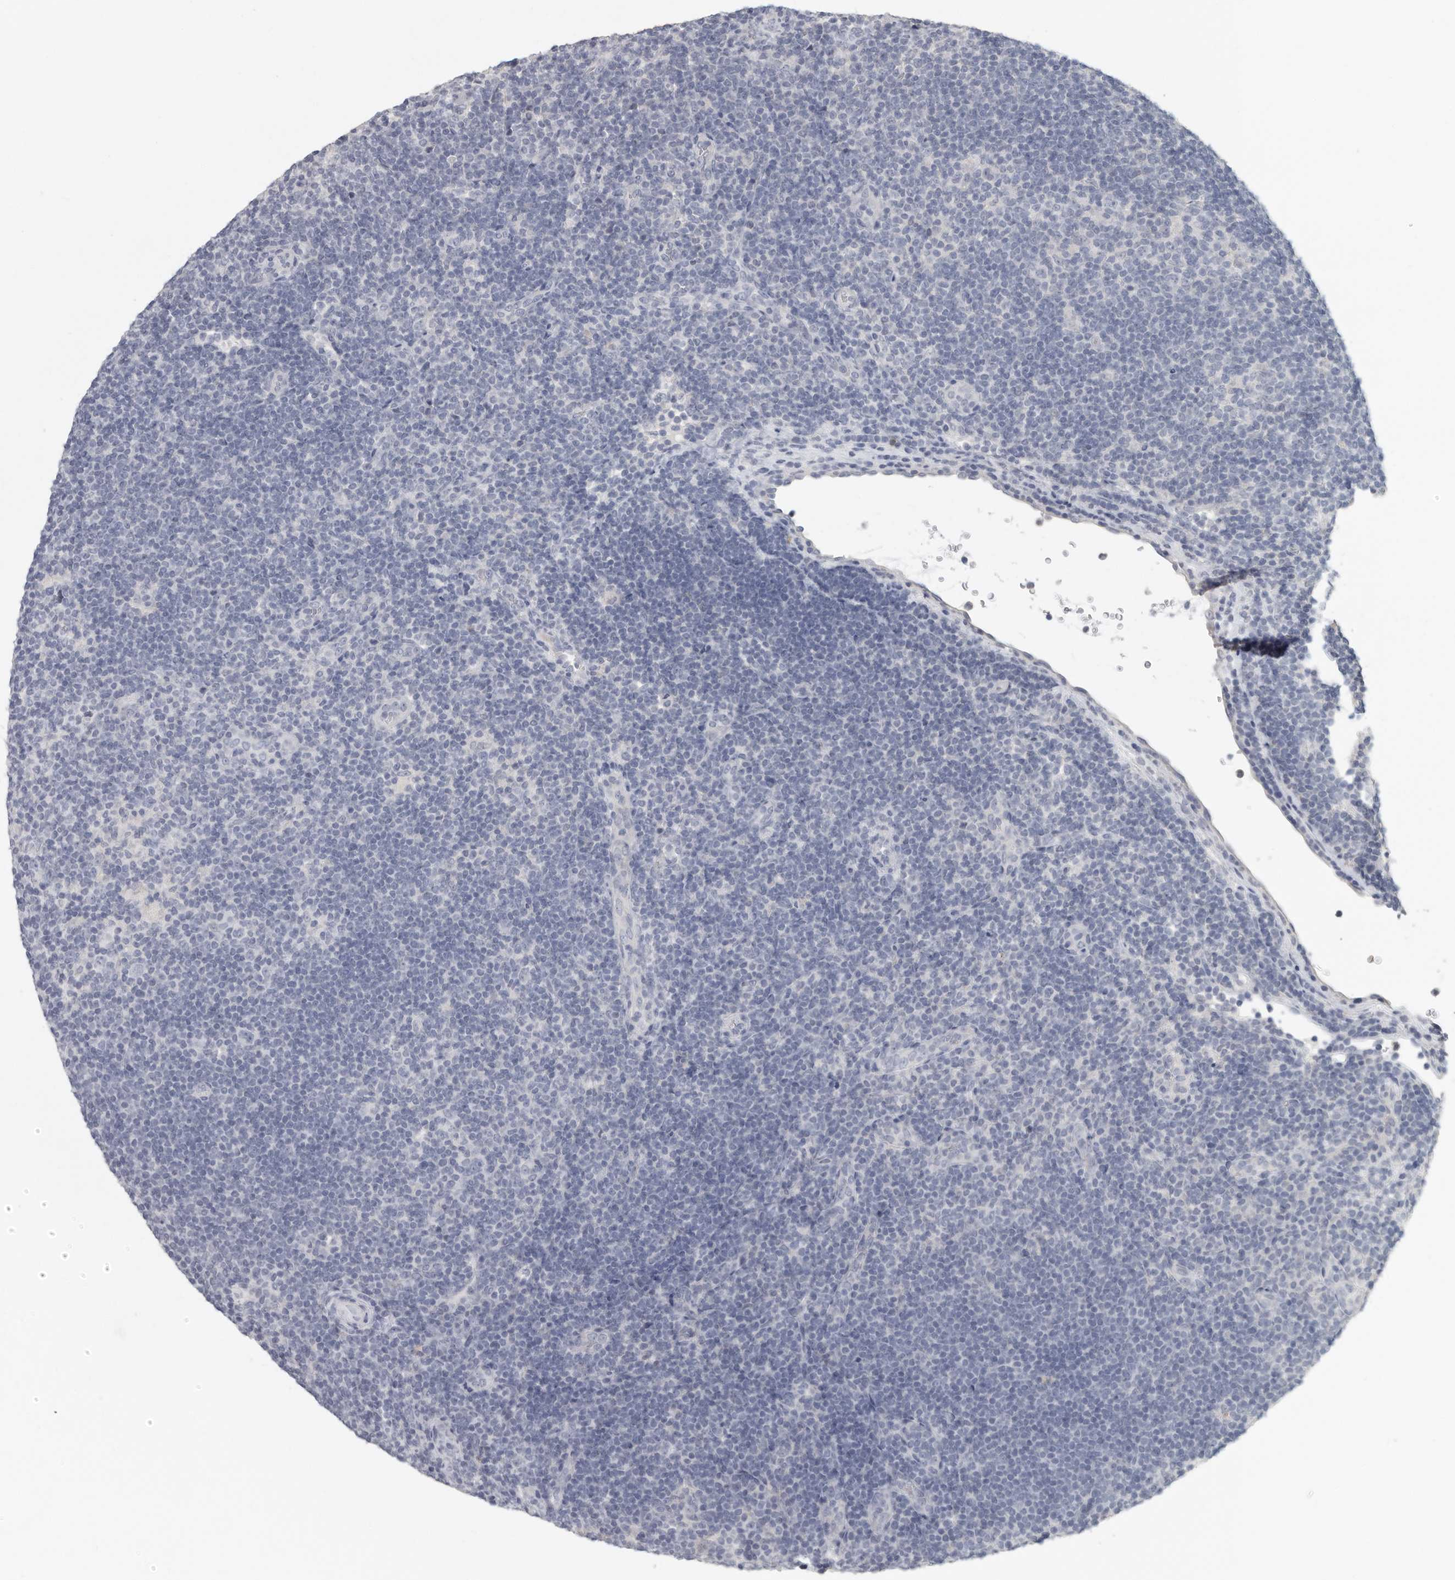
{"staining": {"intensity": "negative", "quantity": "none", "location": "none"}, "tissue": "lymphoma", "cell_type": "Tumor cells", "image_type": "cancer", "snomed": [{"axis": "morphology", "description": "Hodgkin's disease, NOS"}, {"axis": "topography", "description": "Lymph node"}], "caption": "Immunohistochemistry histopathology image of neoplastic tissue: Hodgkin's disease stained with DAB shows no significant protein expression in tumor cells. (DAB IHC with hematoxylin counter stain).", "gene": "DNAJC11", "patient": {"sex": "female", "age": 57}}